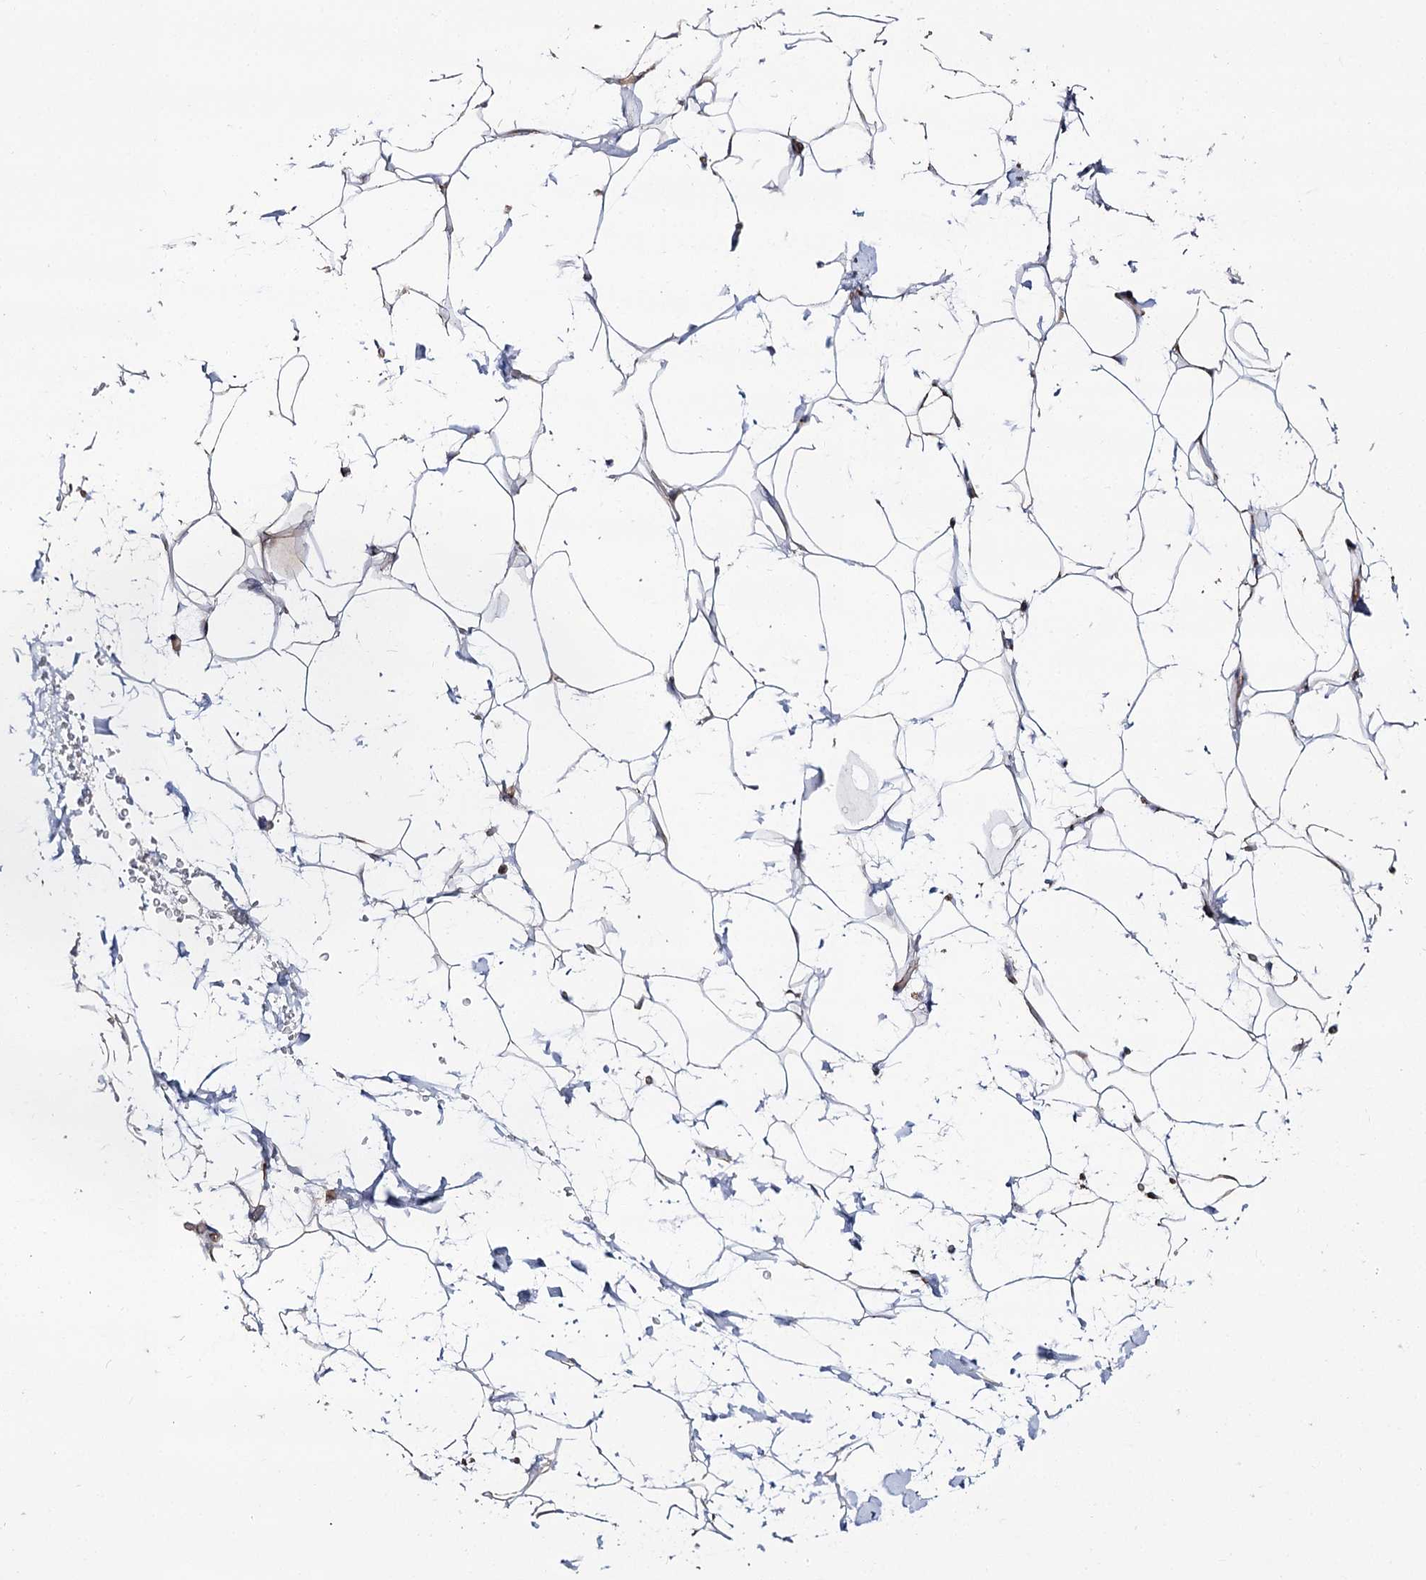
{"staining": {"intensity": "negative", "quantity": "none", "location": "none"}, "tissue": "adipose tissue", "cell_type": "Adipocytes", "image_type": "normal", "snomed": [{"axis": "morphology", "description": "Normal tissue, NOS"}, {"axis": "topography", "description": "Breast"}], "caption": "A histopathology image of human adipose tissue is negative for staining in adipocytes. The staining is performed using DAB (3,3'-diaminobenzidine) brown chromogen with nuclei counter-stained in using hematoxylin.", "gene": "CBR4", "patient": {"sex": "female", "age": 26}}